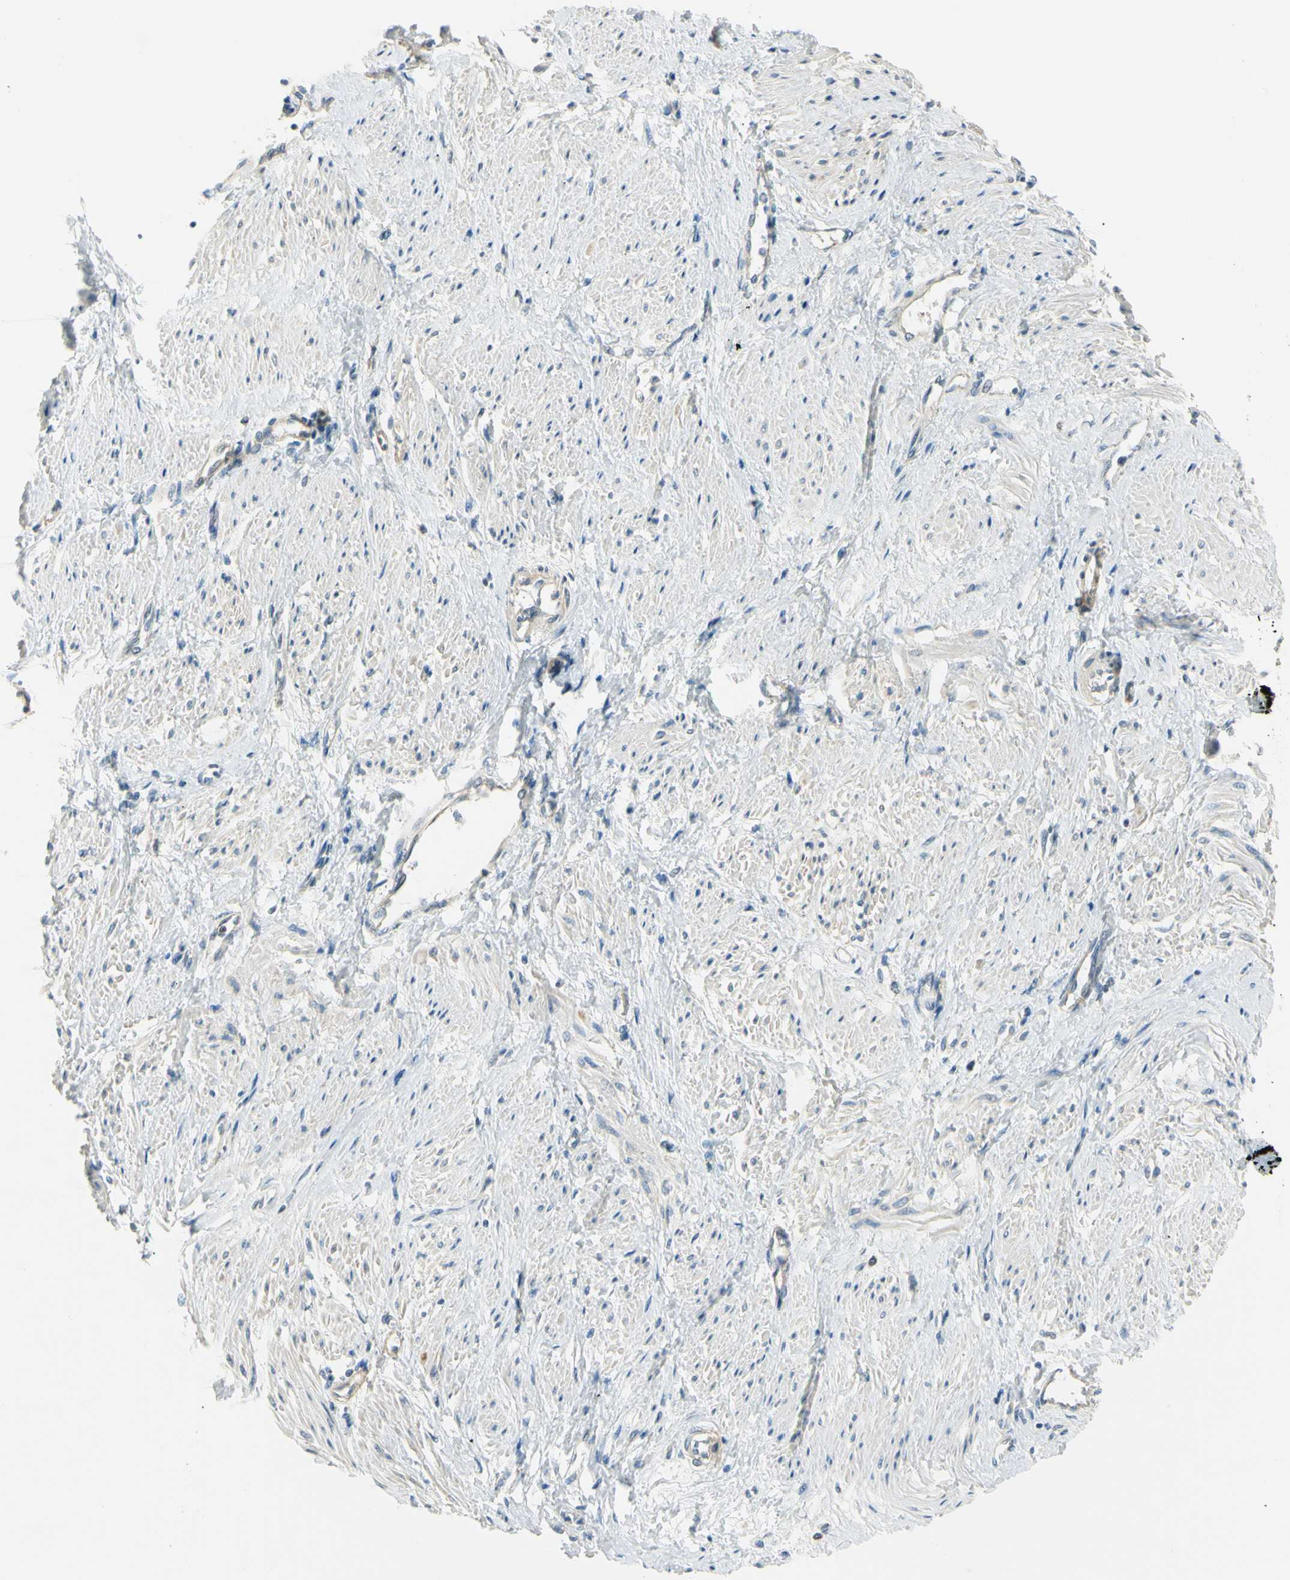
{"staining": {"intensity": "weak", "quantity": "<25%", "location": "cytoplasmic/membranous"}, "tissue": "smooth muscle", "cell_type": "Smooth muscle cells", "image_type": "normal", "snomed": [{"axis": "morphology", "description": "Normal tissue, NOS"}, {"axis": "topography", "description": "Smooth muscle"}, {"axis": "topography", "description": "Uterus"}], "caption": "High power microscopy histopathology image of an immunohistochemistry histopathology image of normal smooth muscle, revealing no significant staining in smooth muscle cells.", "gene": "LAMA3", "patient": {"sex": "female", "age": 39}}